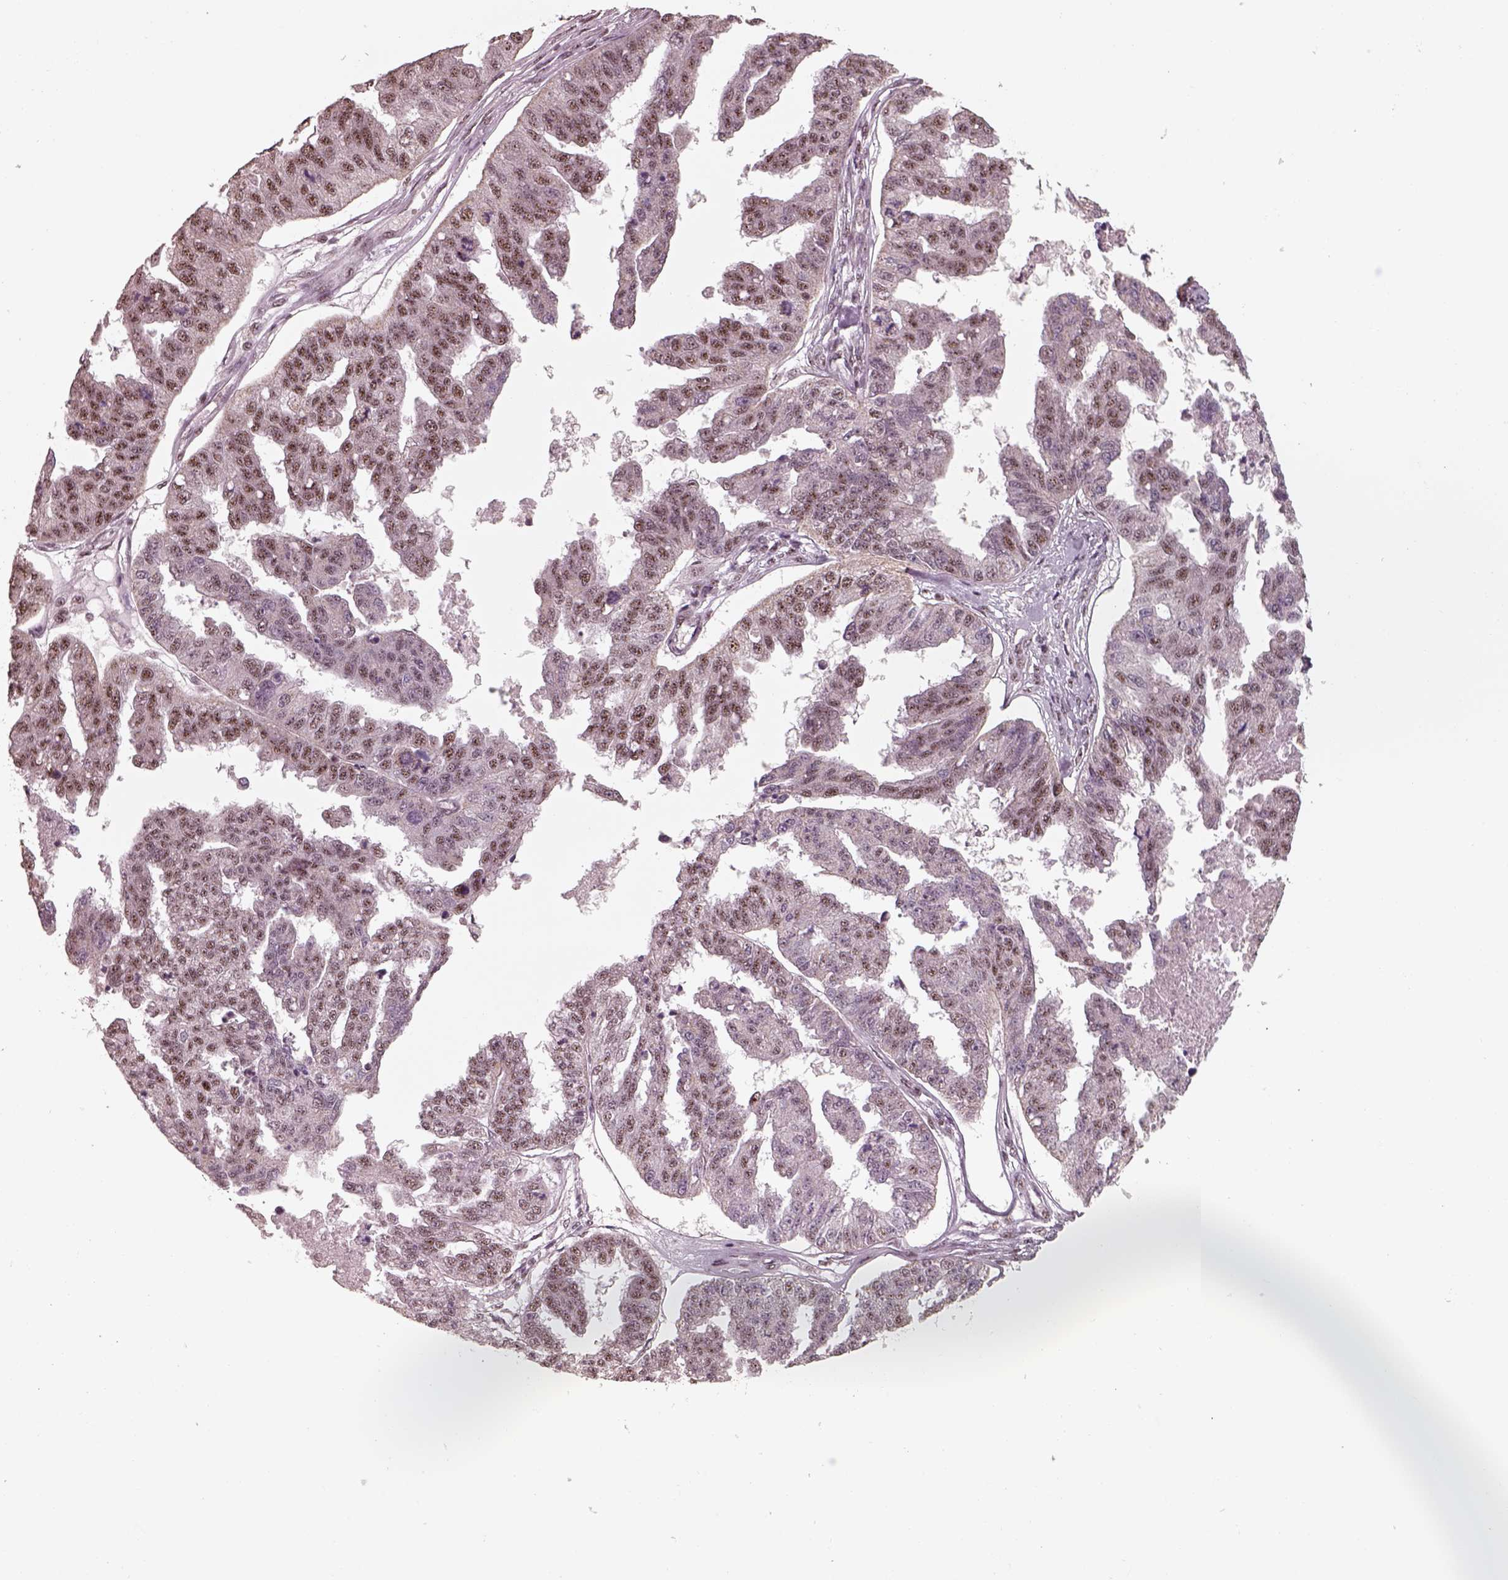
{"staining": {"intensity": "moderate", "quantity": ">75%", "location": "nuclear"}, "tissue": "ovarian cancer", "cell_type": "Tumor cells", "image_type": "cancer", "snomed": [{"axis": "morphology", "description": "Cystadenocarcinoma, serous, NOS"}, {"axis": "topography", "description": "Ovary"}], "caption": "Approximately >75% of tumor cells in human serous cystadenocarcinoma (ovarian) reveal moderate nuclear protein staining as visualized by brown immunohistochemical staining.", "gene": "ATXN7L3", "patient": {"sex": "female", "age": 58}}